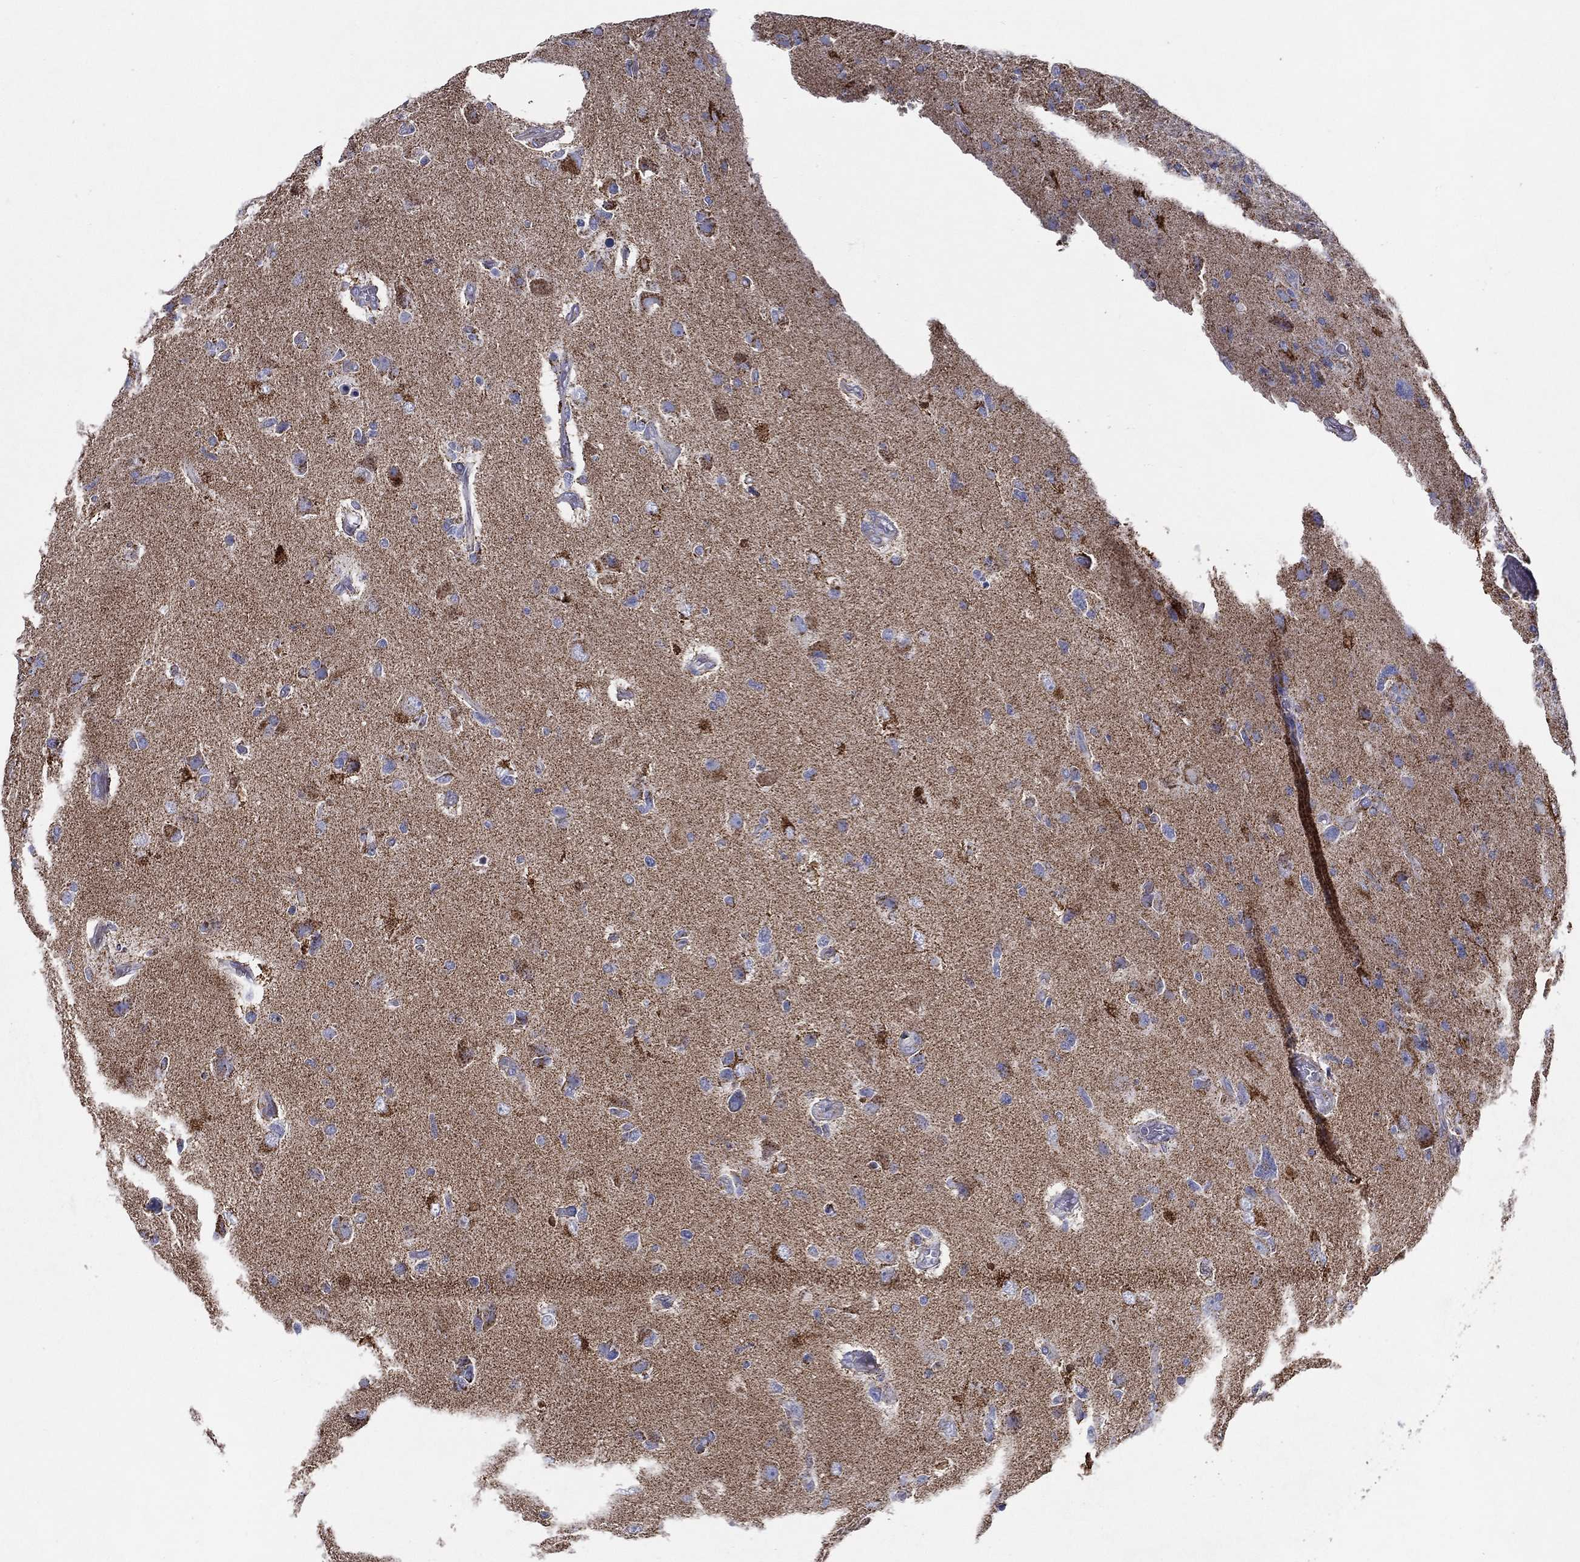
{"staining": {"intensity": "moderate", "quantity": "<25%", "location": "cytoplasmic/membranous"}, "tissue": "glioma", "cell_type": "Tumor cells", "image_type": "cancer", "snomed": [{"axis": "morphology", "description": "Glioma, malignant, High grade"}, {"axis": "topography", "description": "Cerebral cortex"}], "caption": "A high-resolution micrograph shows immunohistochemistry (IHC) staining of glioma, which shows moderate cytoplasmic/membranous expression in about <25% of tumor cells.", "gene": "SFXN1", "patient": {"sex": "male", "age": 70}}